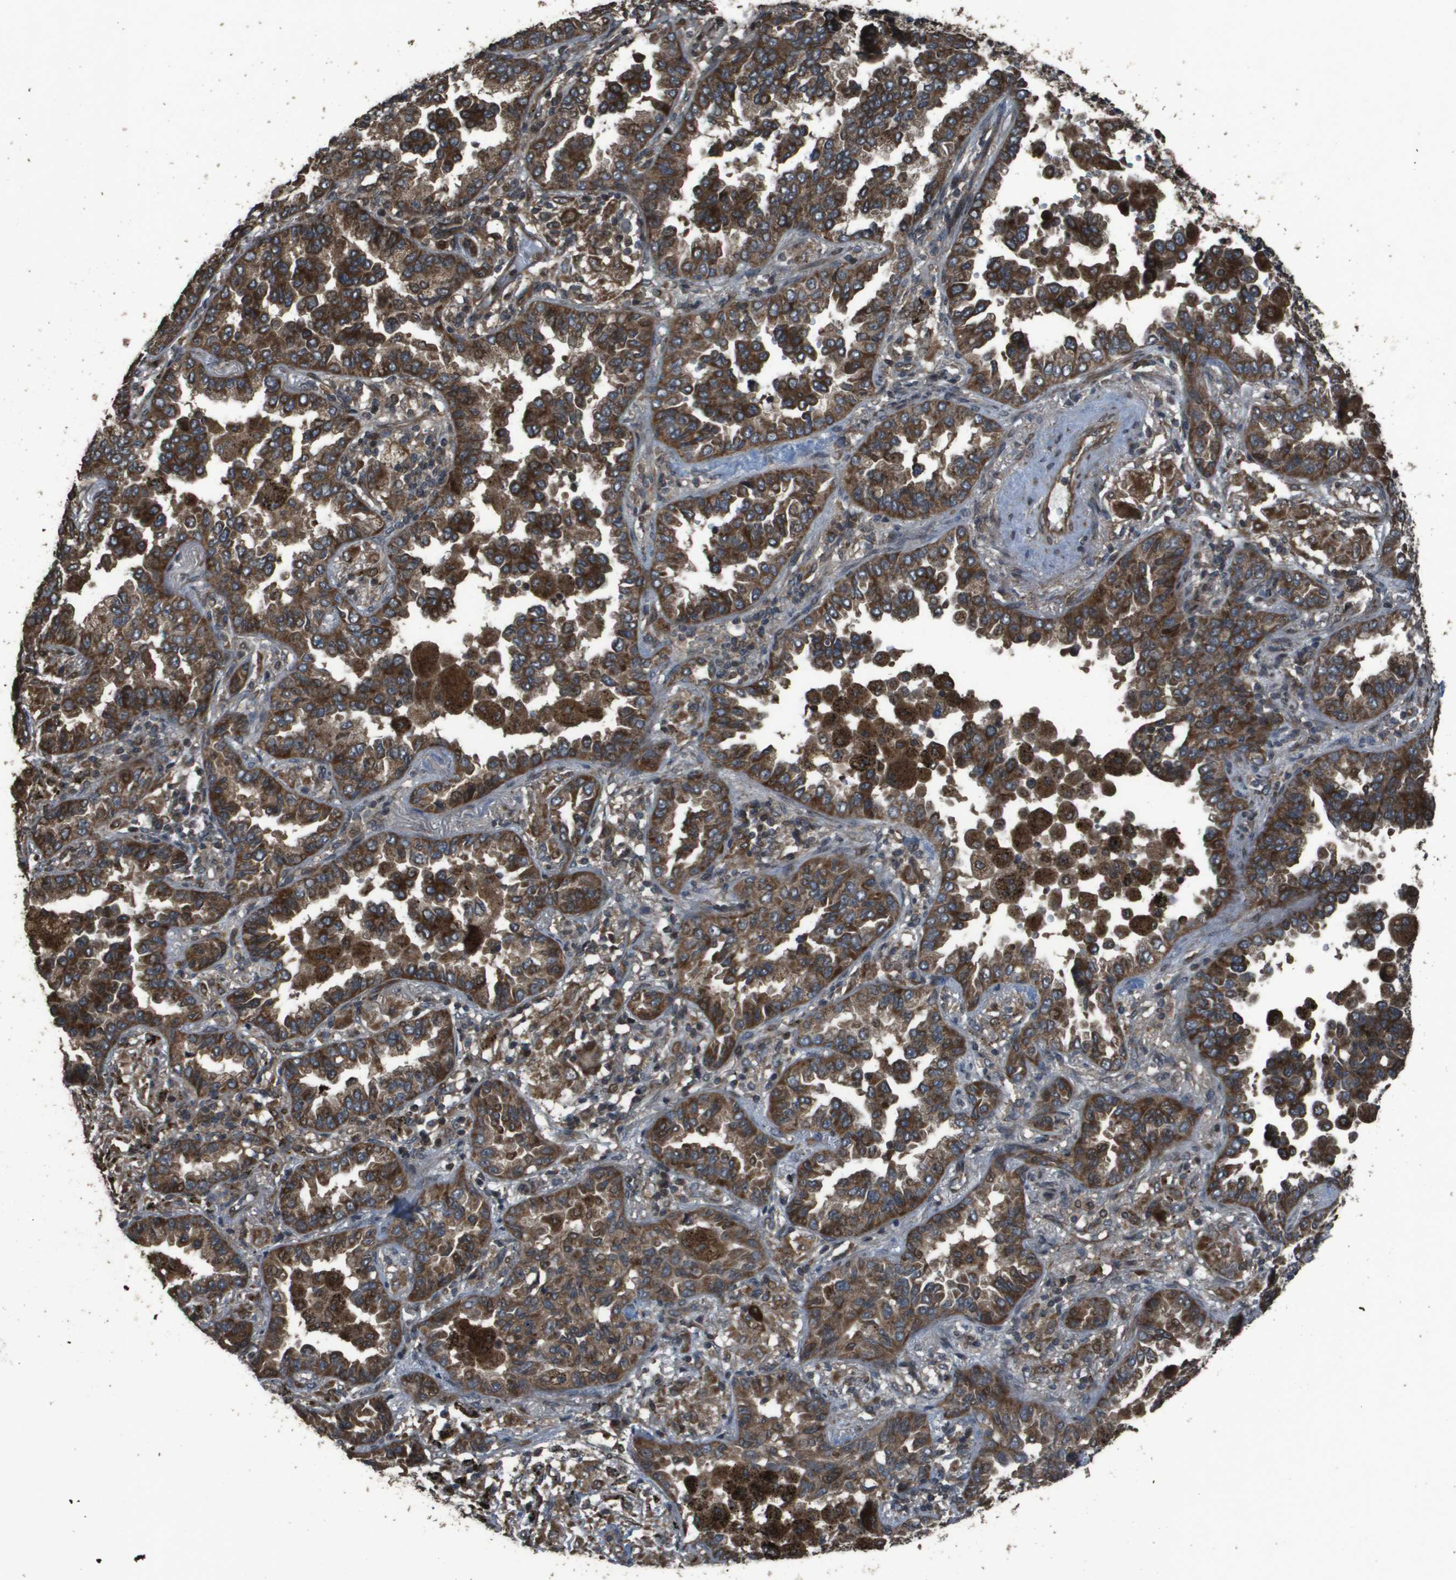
{"staining": {"intensity": "strong", "quantity": ">75%", "location": "cytoplasmic/membranous"}, "tissue": "lung cancer", "cell_type": "Tumor cells", "image_type": "cancer", "snomed": [{"axis": "morphology", "description": "Normal tissue, NOS"}, {"axis": "morphology", "description": "Adenocarcinoma, NOS"}, {"axis": "topography", "description": "Lung"}], "caption": "Immunohistochemical staining of lung adenocarcinoma exhibits strong cytoplasmic/membranous protein staining in approximately >75% of tumor cells.", "gene": "FIG4", "patient": {"sex": "male", "age": 59}}